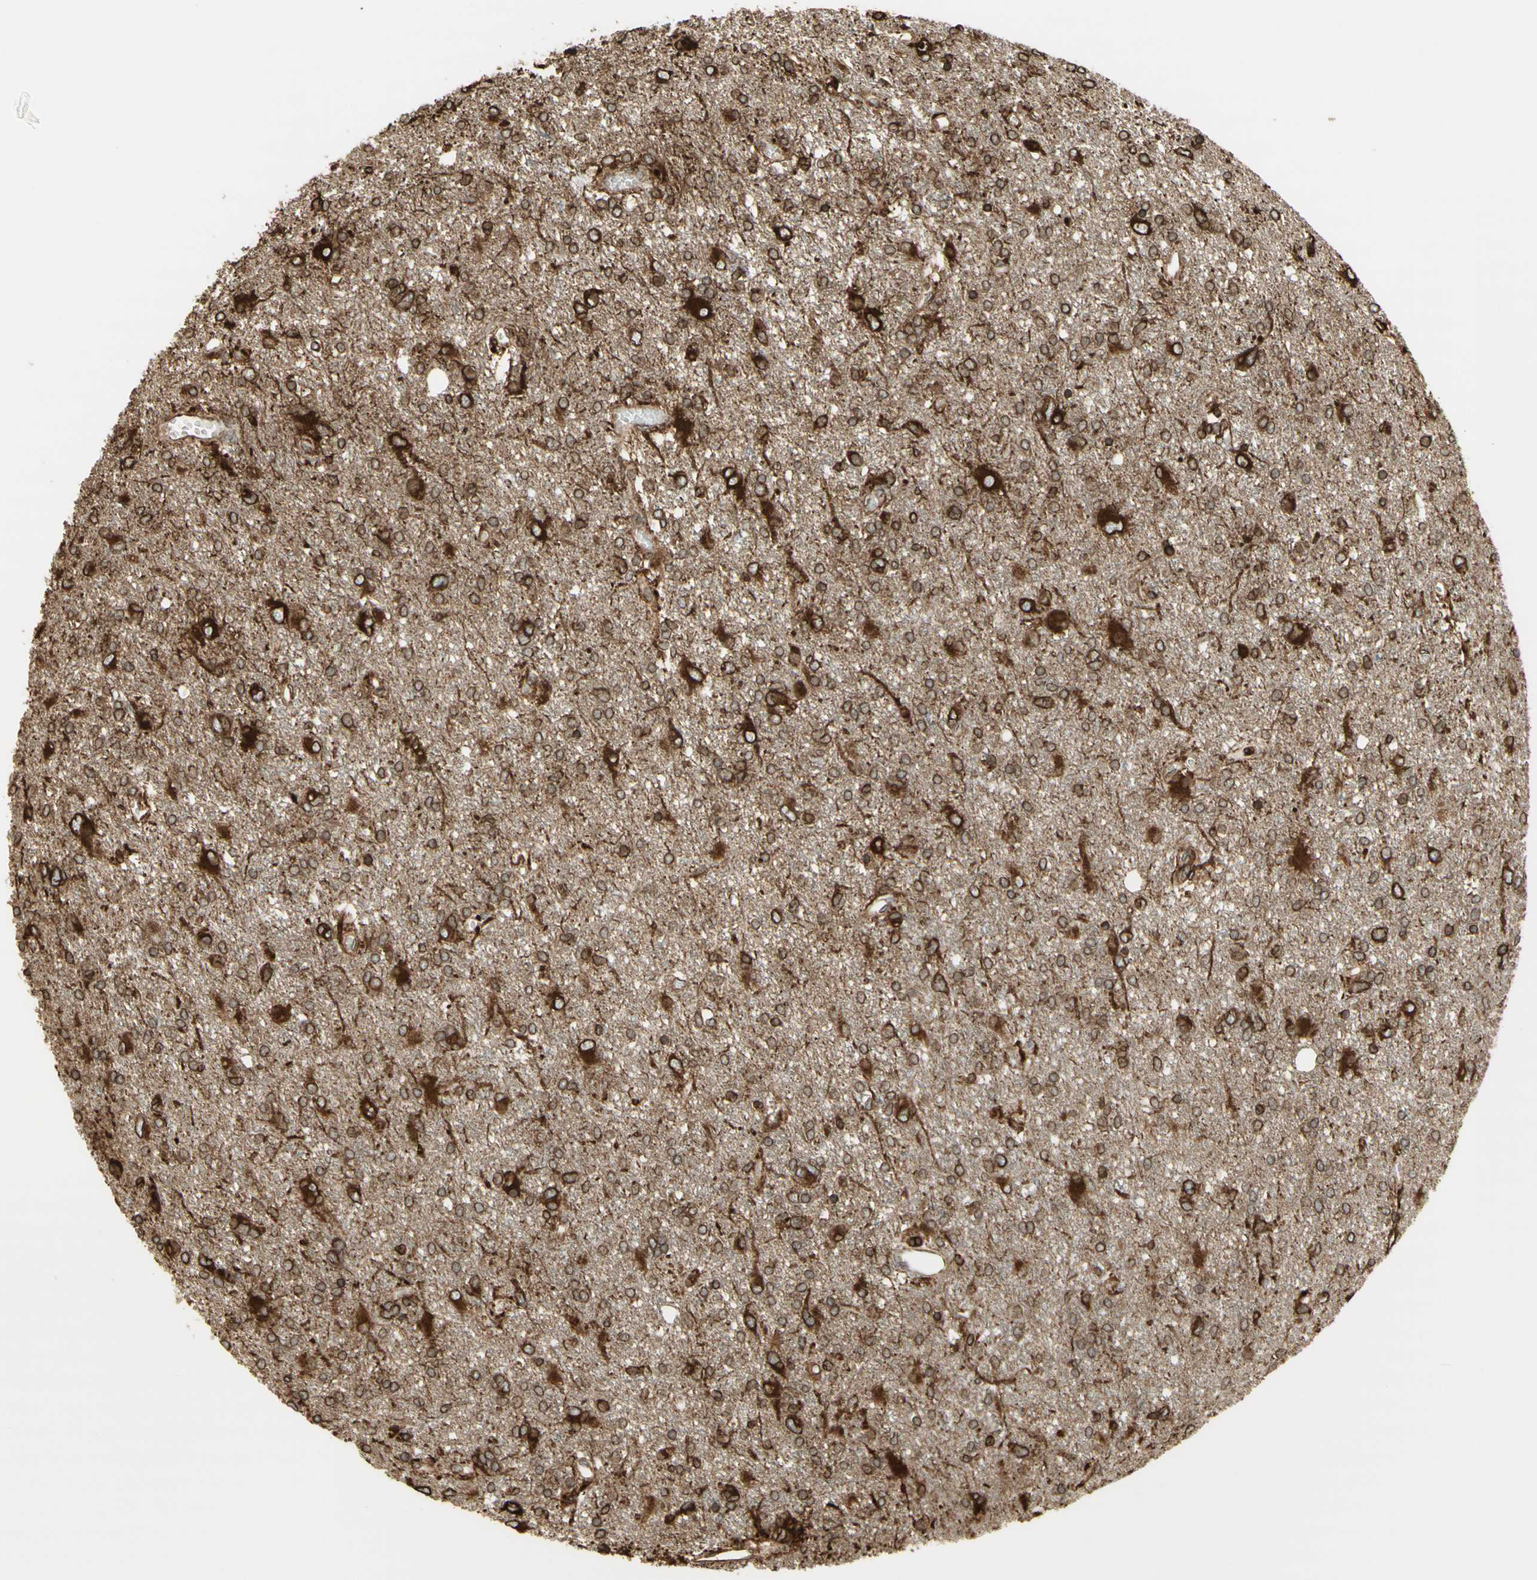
{"staining": {"intensity": "moderate", "quantity": ">75%", "location": "cytoplasmic/membranous"}, "tissue": "glioma", "cell_type": "Tumor cells", "image_type": "cancer", "snomed": [{"axis": "morphology", "description": "Glioma, malignant, High grade"}, {"axis": "topography", "description": "Brain"}], "caption": "Malignant glioma (high-grade) stained for a protein shows moderate cytoplasmic/membranous positivity in tumor cells.", "gene": "CANX", "patient": {"sex": "female", "age": 59}}